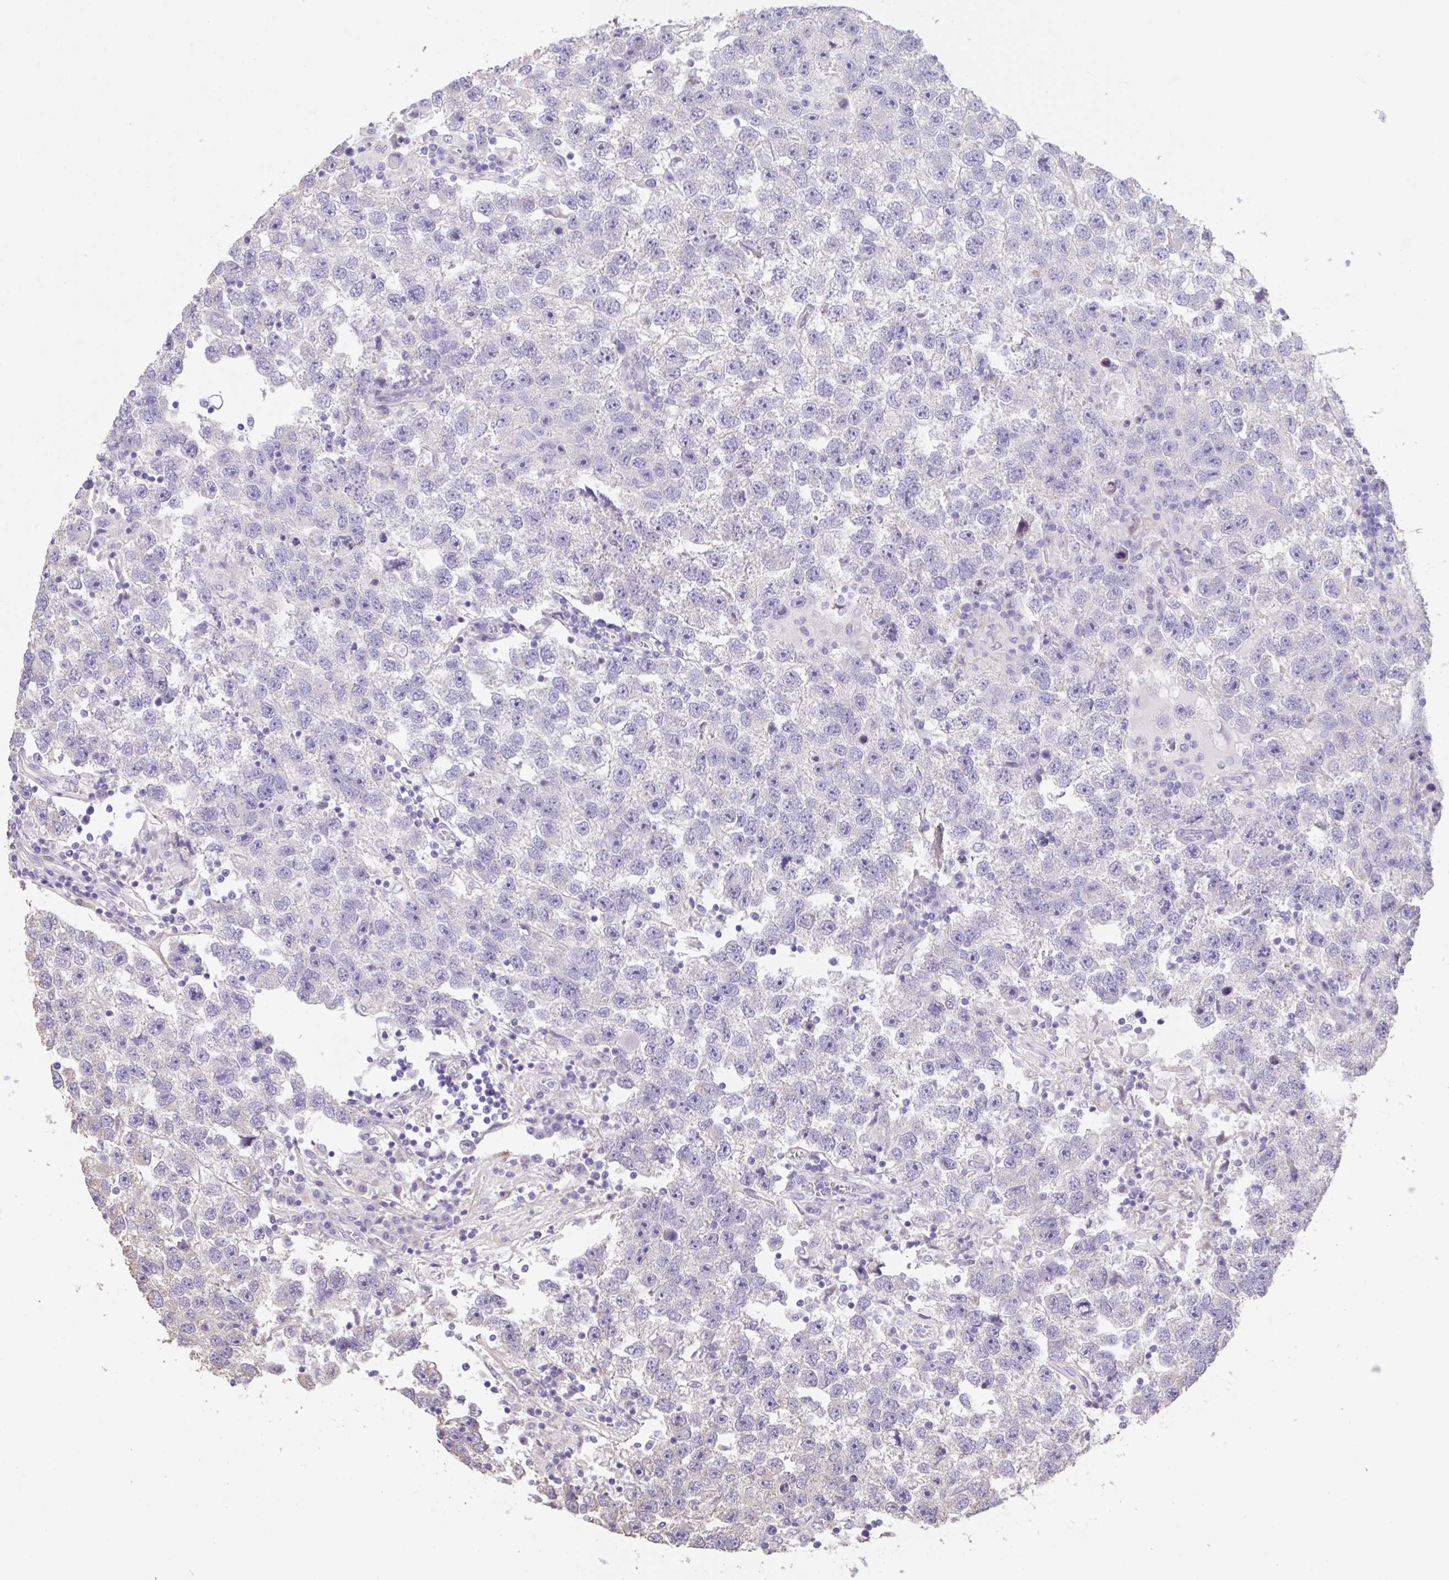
{"staining": {"intensity": "negative", "quantity": "none", "location": "none"}, "tissue": "testis cancer", "cell_type": "Tumor cells", "image_type": "cancer", "snomed": [{"axis": "morphology", "description": "Seminoma, NOS"}, {"axis": "topography", "description": "Testis"}], "caption": "This photomicrograph is of seminoma (testis) stained with IHC to label a protein in brown with the nuclei are counter-stained blue. There is no positivity in tumor cells.", "gene": "RUNDC3B", "patient": {"sex": "male", "age": 26}}